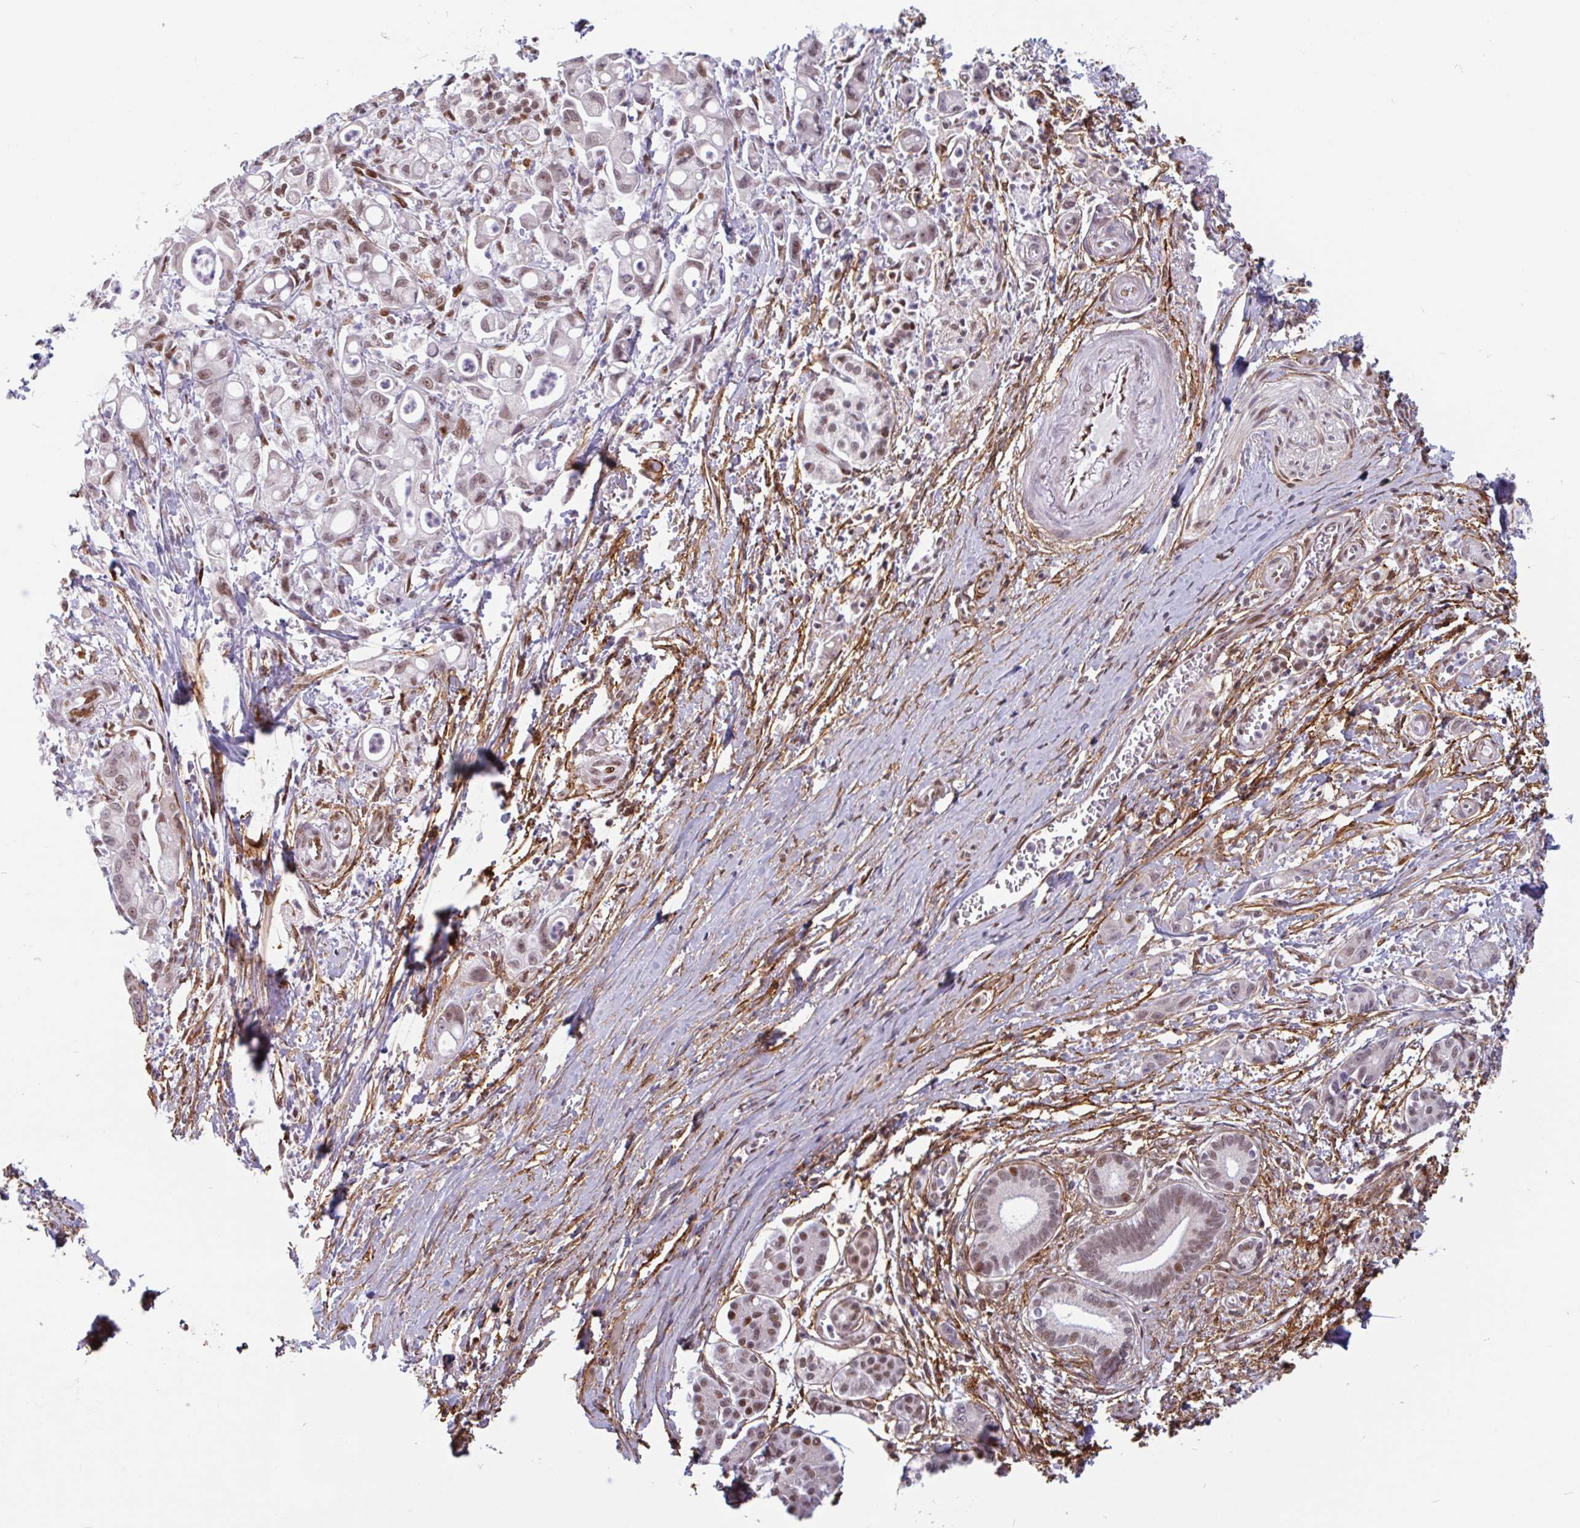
{"staining": {"intensity": "weak", "quantity": ">75%", "location": "nuclear"}, "tissue": "pancreatic cancer", "cell_type": "Tumor cells", "image_type": "cancer", "snomed": [{"axis": "morphology", "description": "Adenocarcinoma, NOS"}, {"axis": "topography", "description": "Pancreas"}], "caption": "Immunohistochemical staining of pancreatic cancer (adenocarcinoma) displays low levels of weak nuclear positivity in about >75% of tumor cells.", "gene": "TMEM119", "patient": {"sex": "male", "age": 68}}